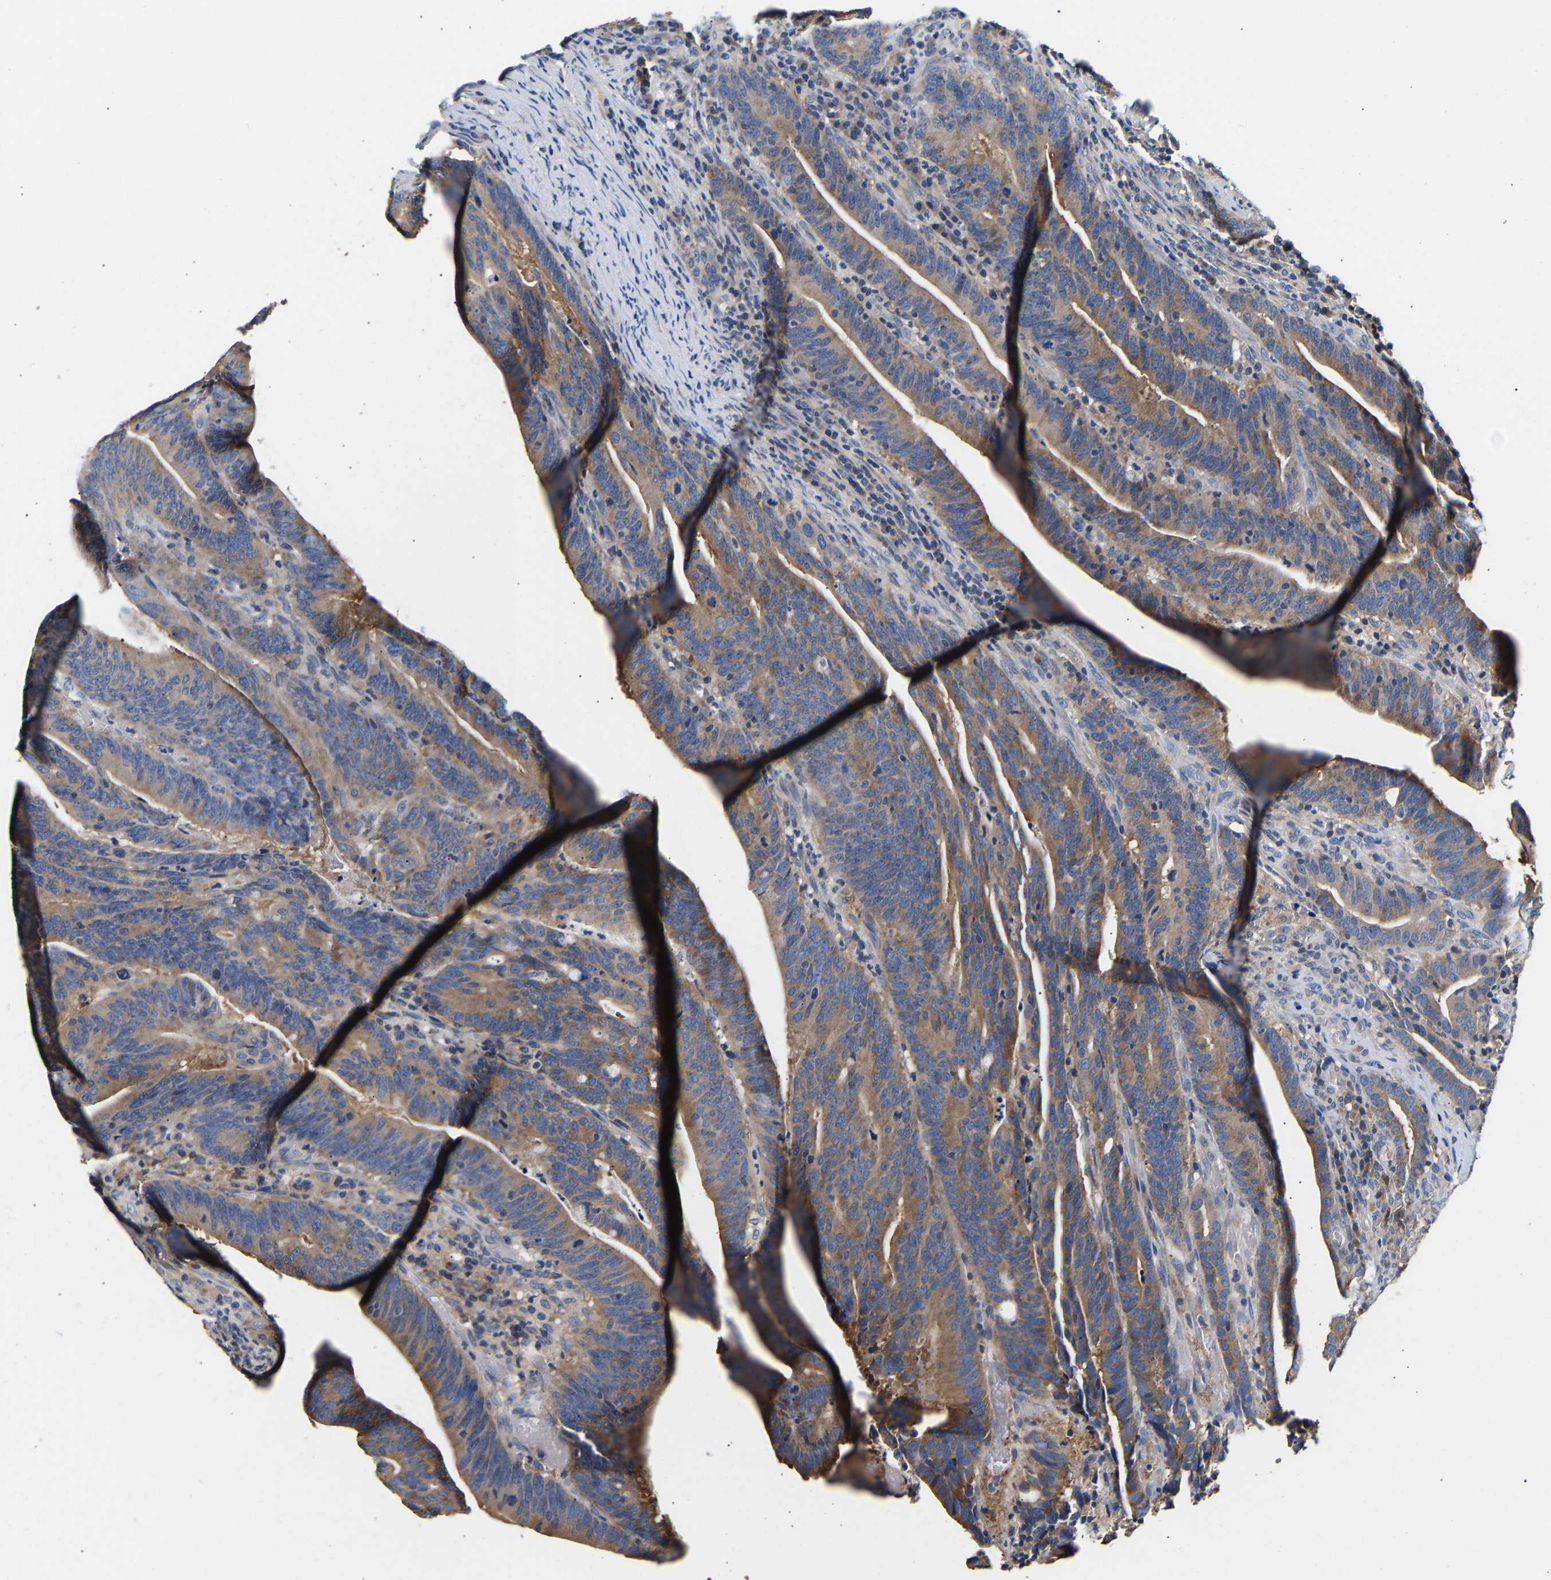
{"staining": {"intensity": "moderate", "quantity": ">75%", "location": "cytoplasmic/membranous"}, "tissue": "colorectal cancer", "cell_type": "Tumor cells", "image_type": "cancer", "snomed": [{"axis": "morphology", "description": "Adenocarcinoma, NOS"}, {"axis": "topography", "description": "Colon"}], "caption": "Immunohistochemical staining of human colorectal cancer (adenocarcinoma) reveals medium levels of moderate cytoplasmic/membranous protein staining in approximately >75% of tumor cells.", "gene": "LRBA", "patient": {"sex": "female", "age": 66}}